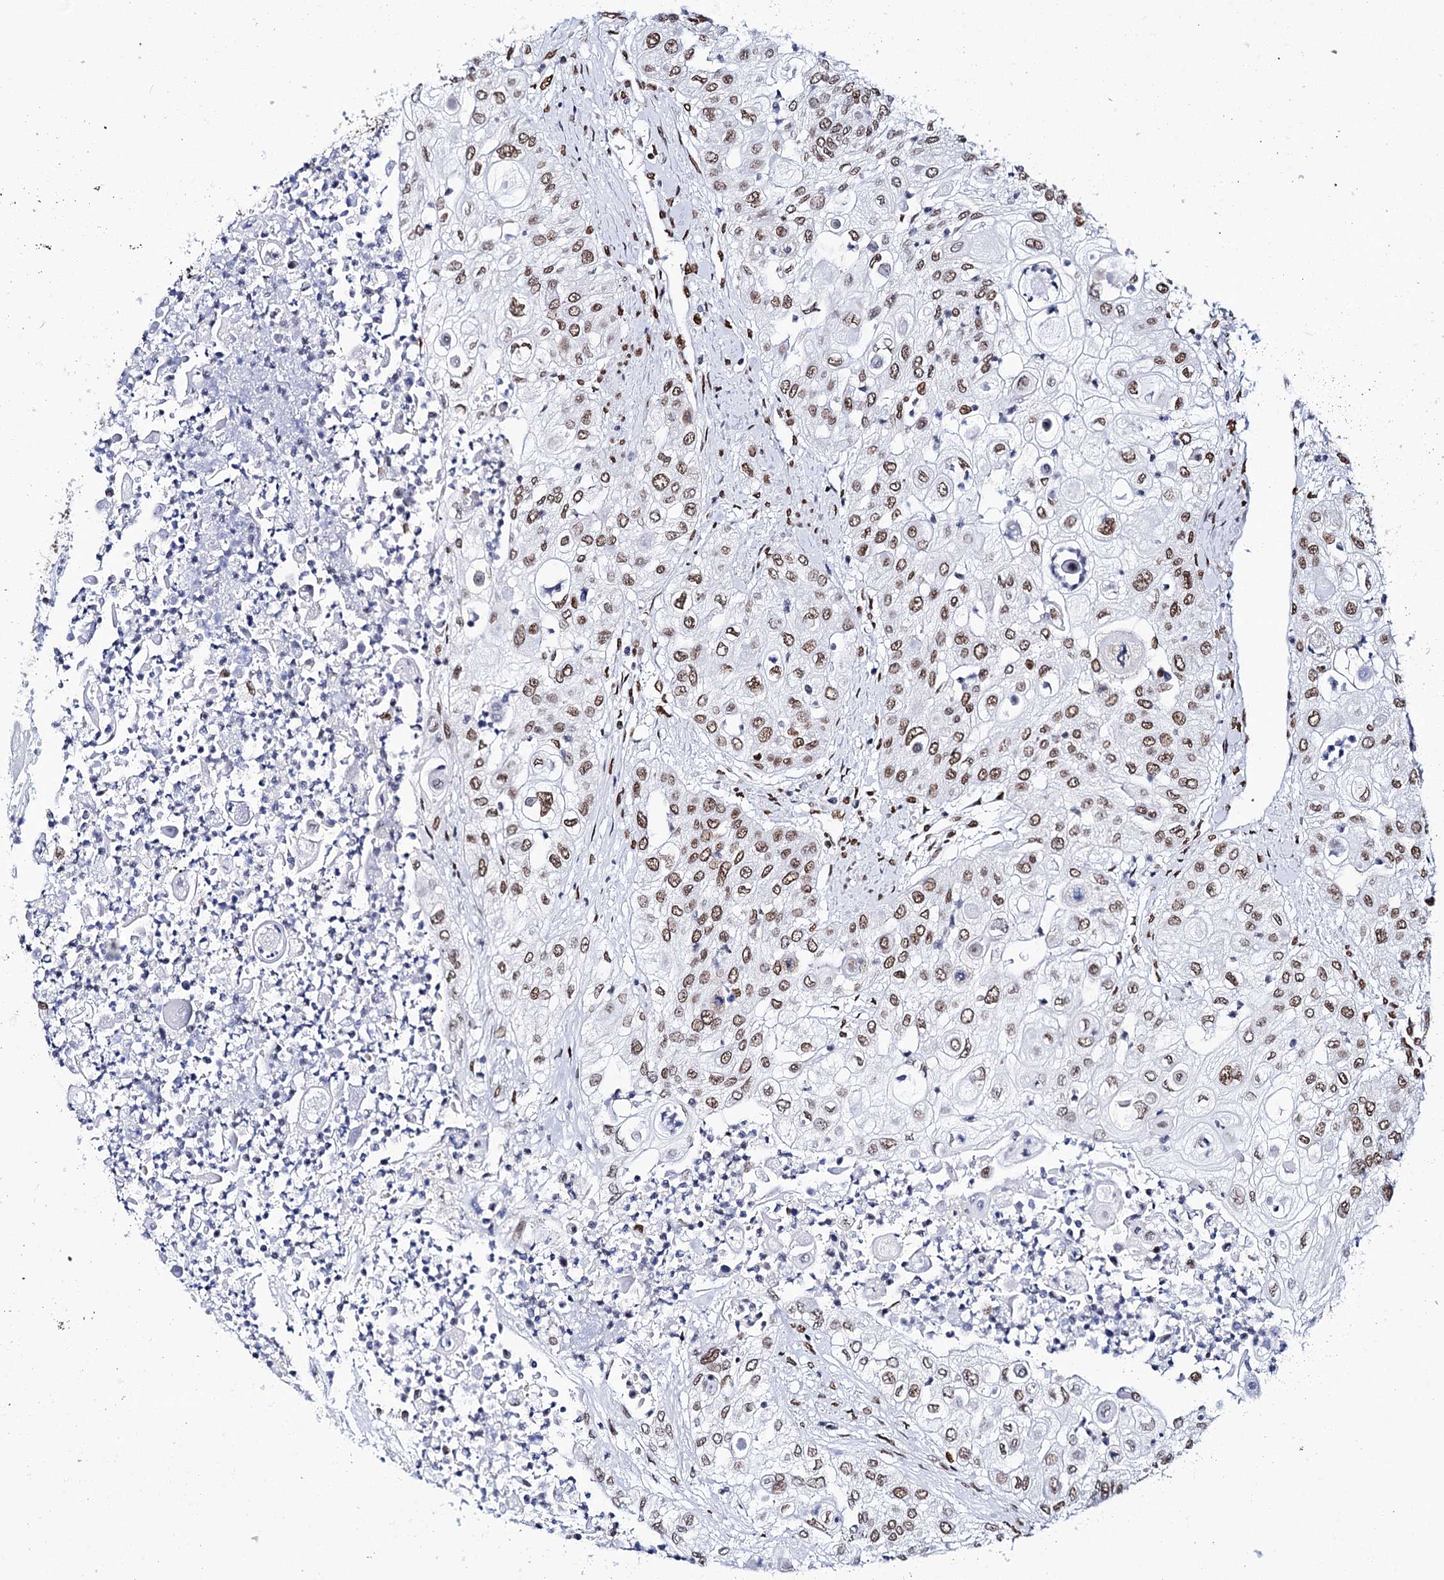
{"staining": {"intensity": "moderate", "quantity": ">75%", "location": "nuclear"}, "tissue": "urothelial cancer", "cell_type": "Tumor cells", "image_type": "cancer", "snomed": [{"axis": "morphology", "description": "Urothelial carcinoma, High grade"}, {"axis": "topography", "description": "Urinary bladder"}], "caption": "DAB immunohistochemical staining of high-grade urothelial carcinoma shows moderate nuclear protein positivity in about >75% of tumor cells.", "gene": "MATR3", "patient": {"sex": "female", "age": 79}}